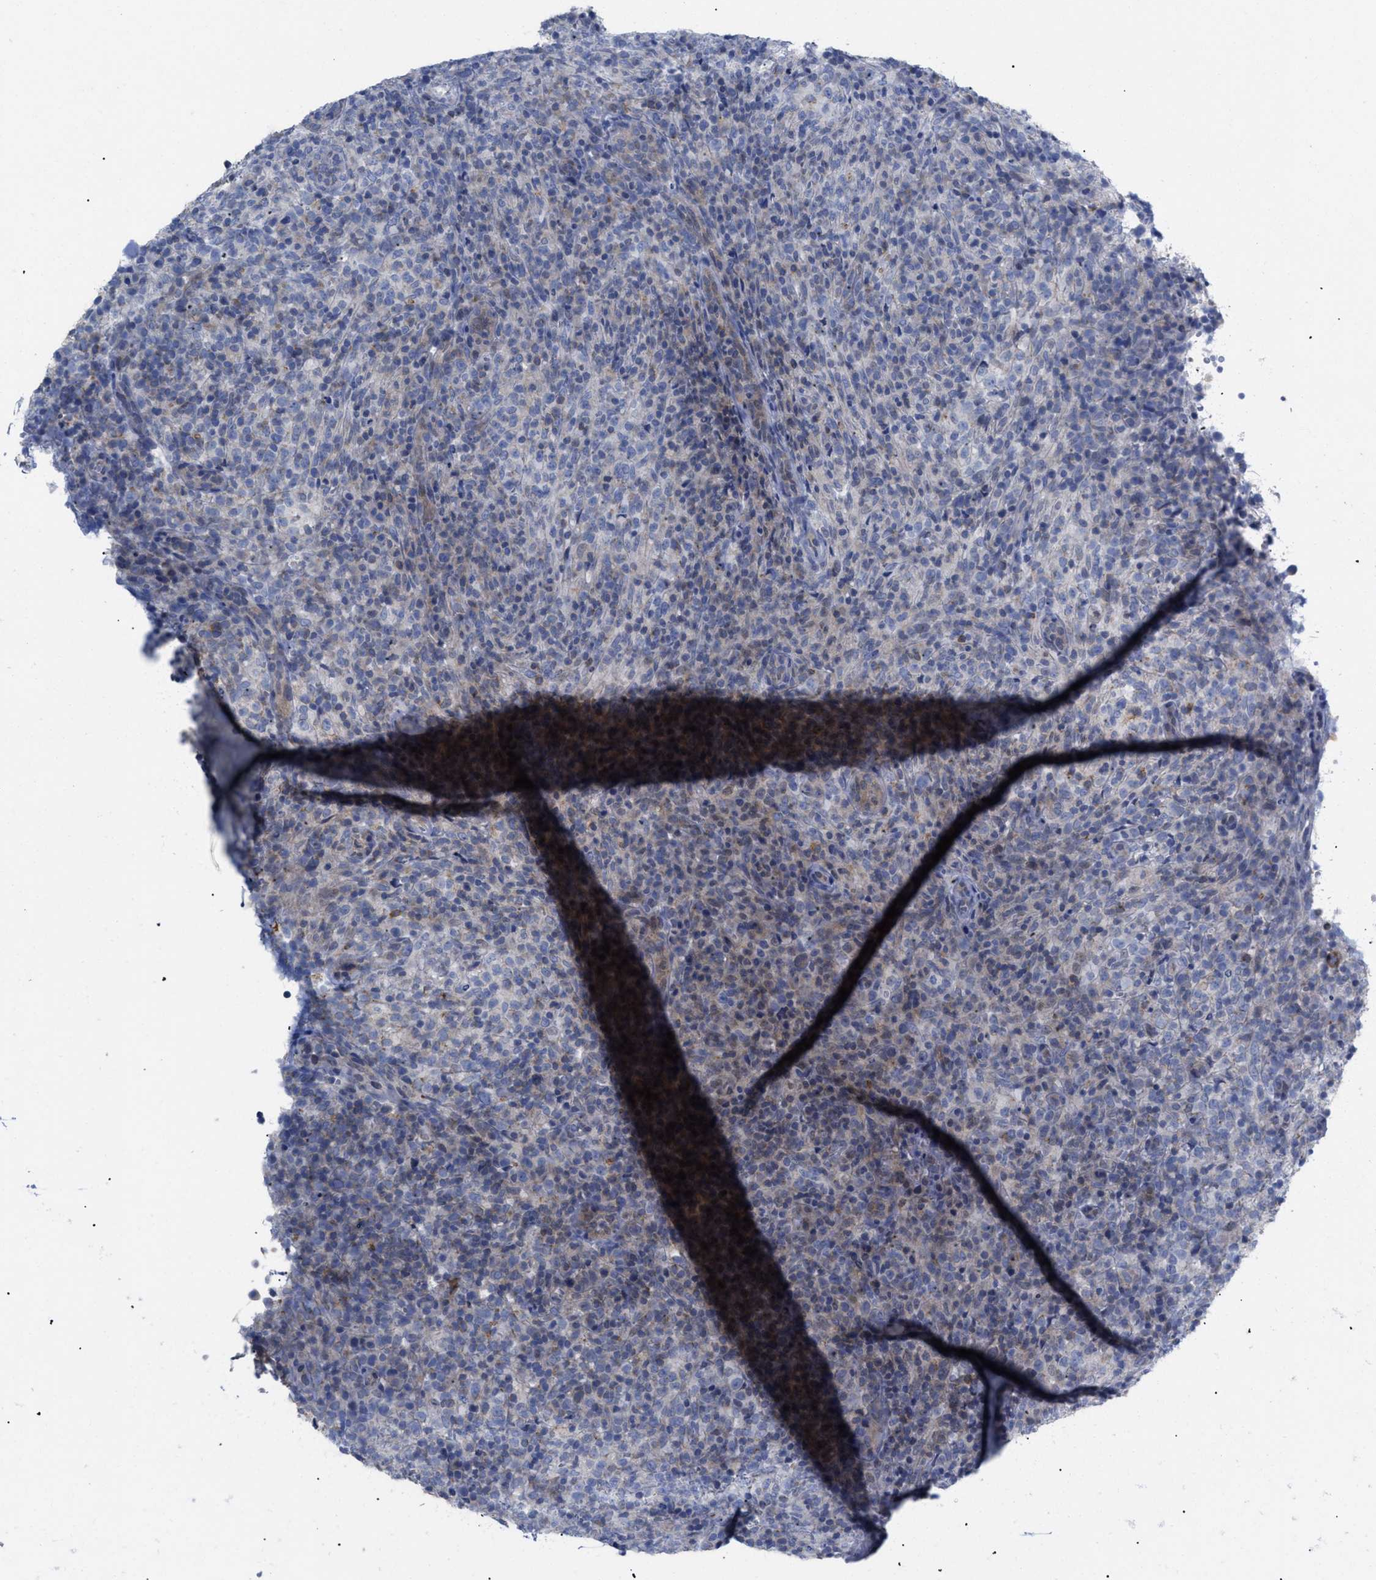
{"staining": {"intensity": "negative", "quantity": "none", "location": "none"}, "tissue": "lymphoma", "cell_type": "Tumor cells", "image_type": "cancer", "snomed": [{"axis": "morphology", "description": "Malignant lymphoma, non-Hodgkin's type, High grade"}, {"axis": "topography", "description": "Lymph node"}], "caption": "Histopathology image shows no significant protein expression in tumor cells of malignant lymphoma, non-Hodgkin's type (high-grade).", "gene": "CAV3", "patient": {"sex": "female", "age": 76}}